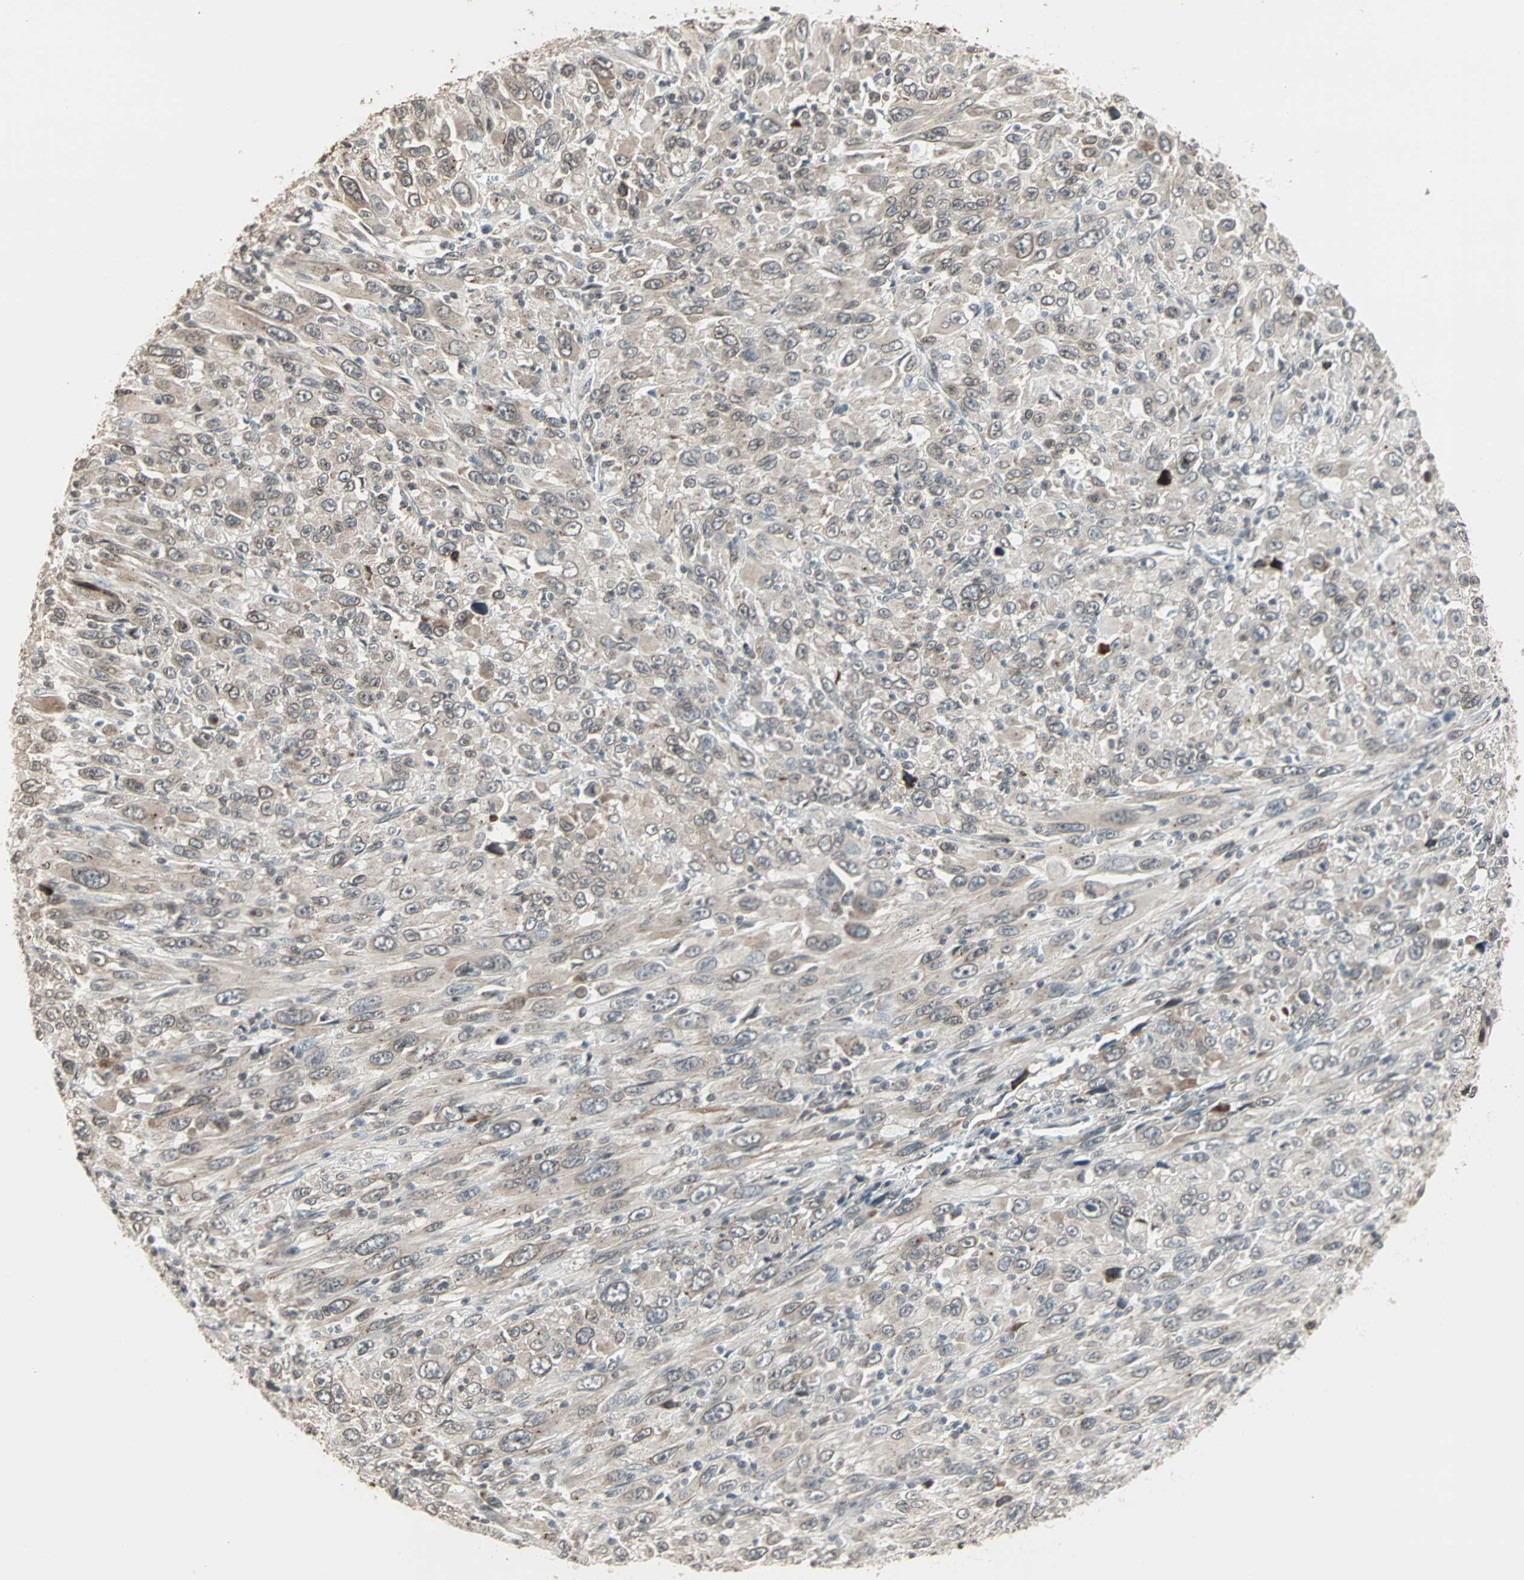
{"staining": {"intensity": "weak", "quantity": "25%-75%", "location": "cytoplasmic/membranous,nuclear"}, "tissue": "melanoma", "cell_type": "Tumor cells", "image_type": "cancer", "snomed": [{"axis": "morphology", "description": "Malignant melanoma, Metastatic site"}, {"axis": "topography", "description": "Skin"}], "caption": "Weak cytoplasmic/membranous and nuclear protein positivity is present in about 25%-75% of tumor cells in melanoma.", "gene": "CBLC", "patient": {"sex": "female", "age": 56}}